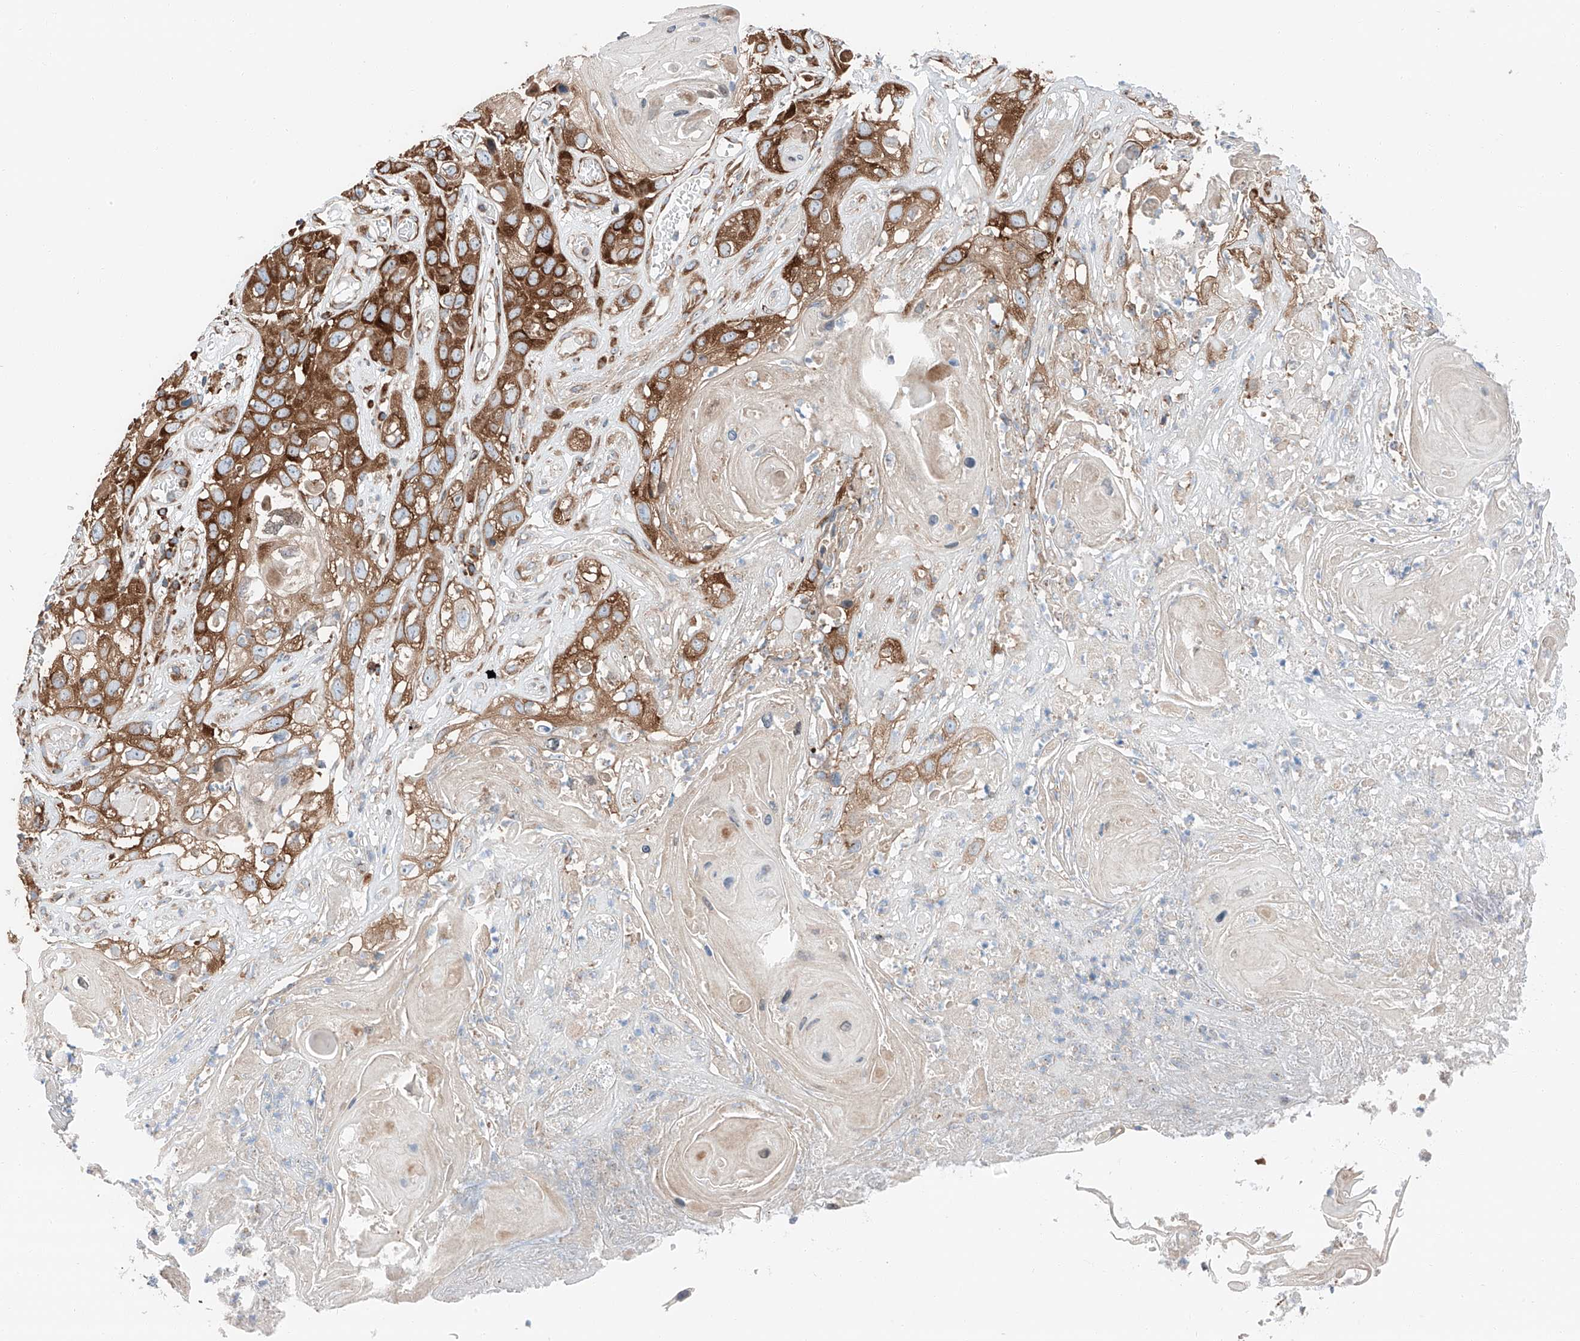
{"staining": {"intensity": "strong", "quantity": ">75%", "location": "cytoplasmic/membranous"}, "tissue": "skin cancer", "cell_type": "Tumor cells", "image_type": "cancer", "snomed": [{"axis": "morphology", "description": "Squamous cell carcinoma, NOS"}, {"axis": "topography", "description": "Skin"}], "caption": "This micrograph reveals immunohistochemistry staining of skin squamous cell carcinoma, with high strong cytoplasmic/membranous expression in approximately >75% of tumor cells.", "gene": "ZC3H15", "patient": {"sex": "male", "age": 55}}